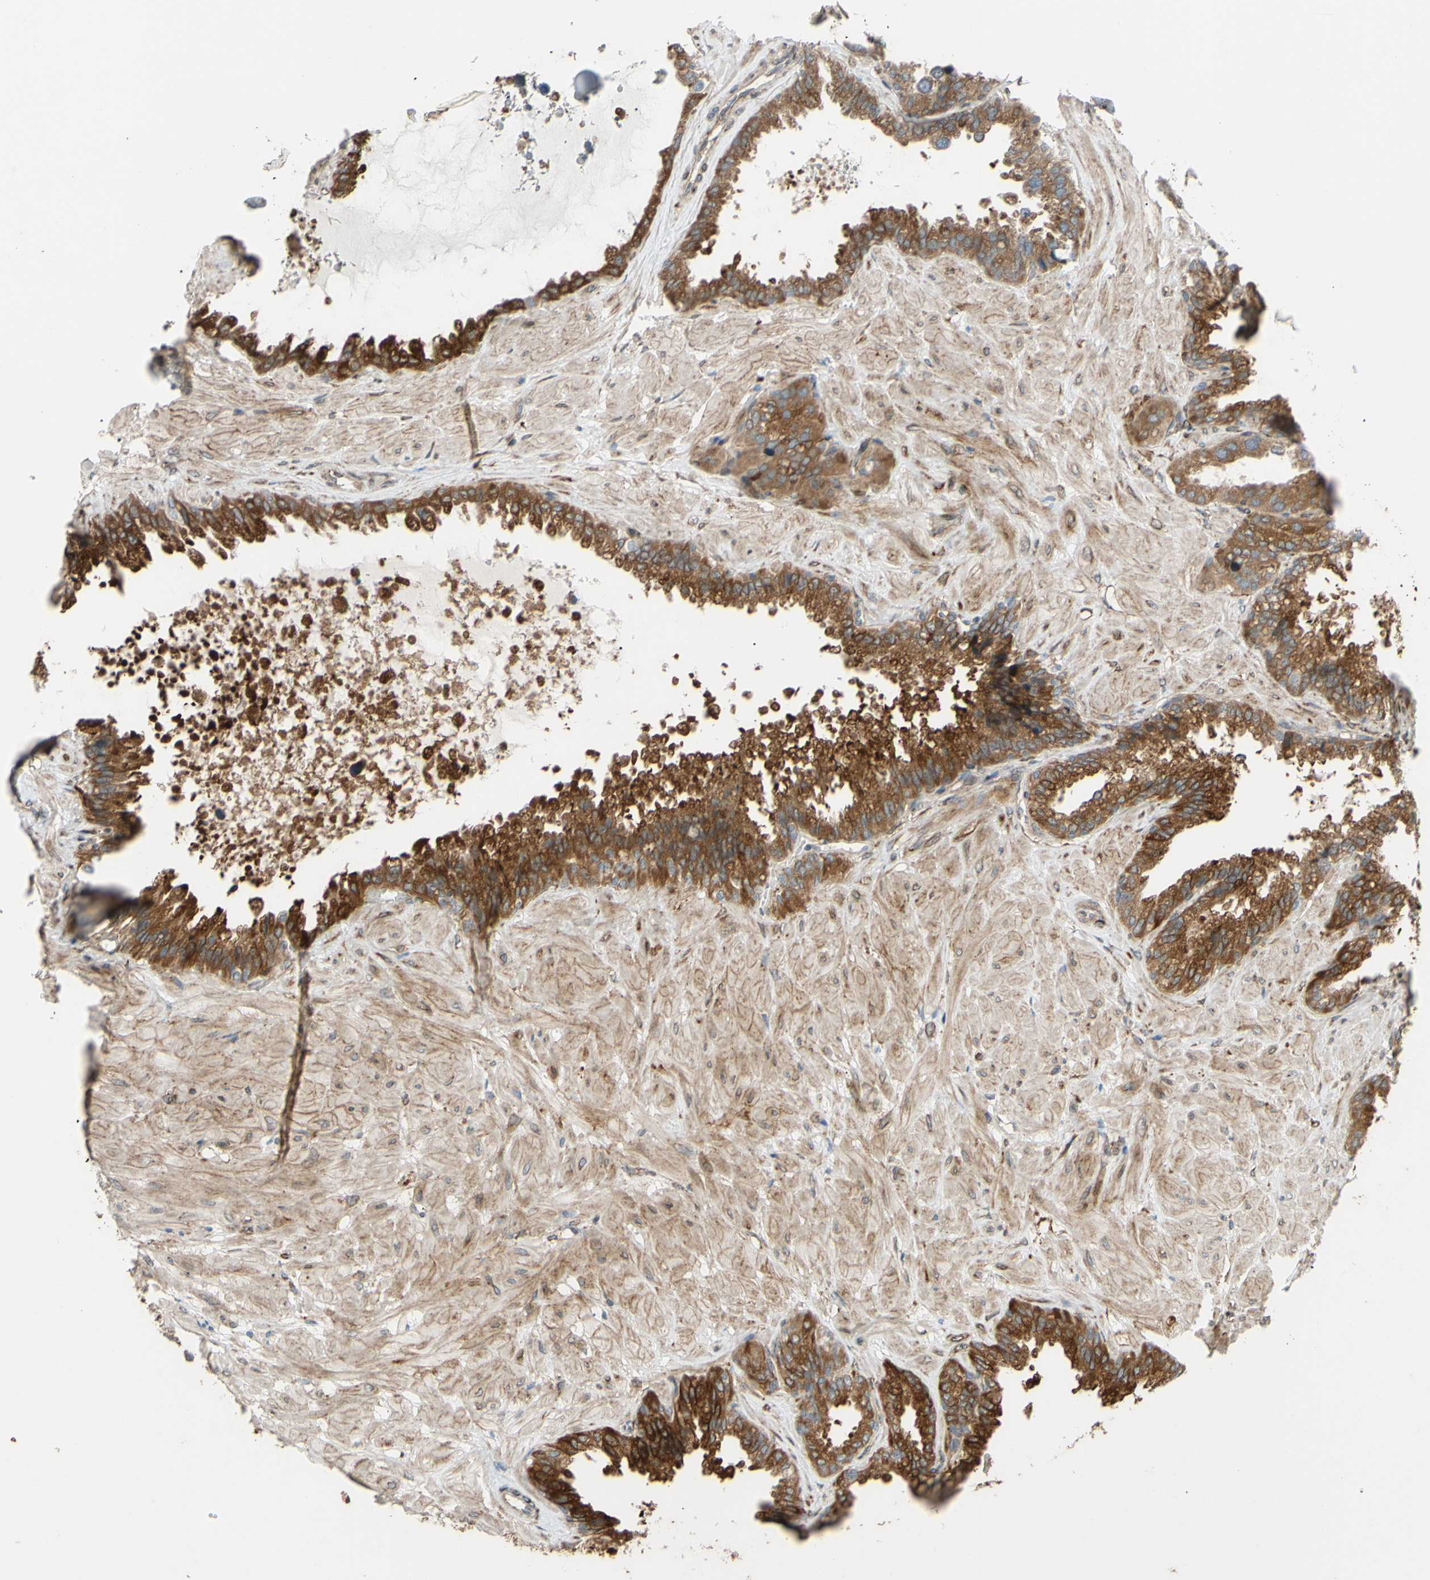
{"staining": {"intensity": "strong", "quantity": ">75%", "location": "cytoplasmic/membranous"}, "tissue": "seminal vesicle", "cell_type": "Glandular cells", "image_type": "normal", "snomed": [{"axis": "morphology", "description": "Normal tissue, NOS"}, {"axis": "topography", "description": "Seminal veicle"}], "caption": "This histopathology image displays unremarkable seminal vesicle stained with immunohistochemistry to label a protein in brown. The cytoplasmic/membranous of glandular cells show strong positivity for the protein. Nuclei are counter-stained blue.", "gene": "PRAF2", "patient": {"sex": "male", "age": 46}}